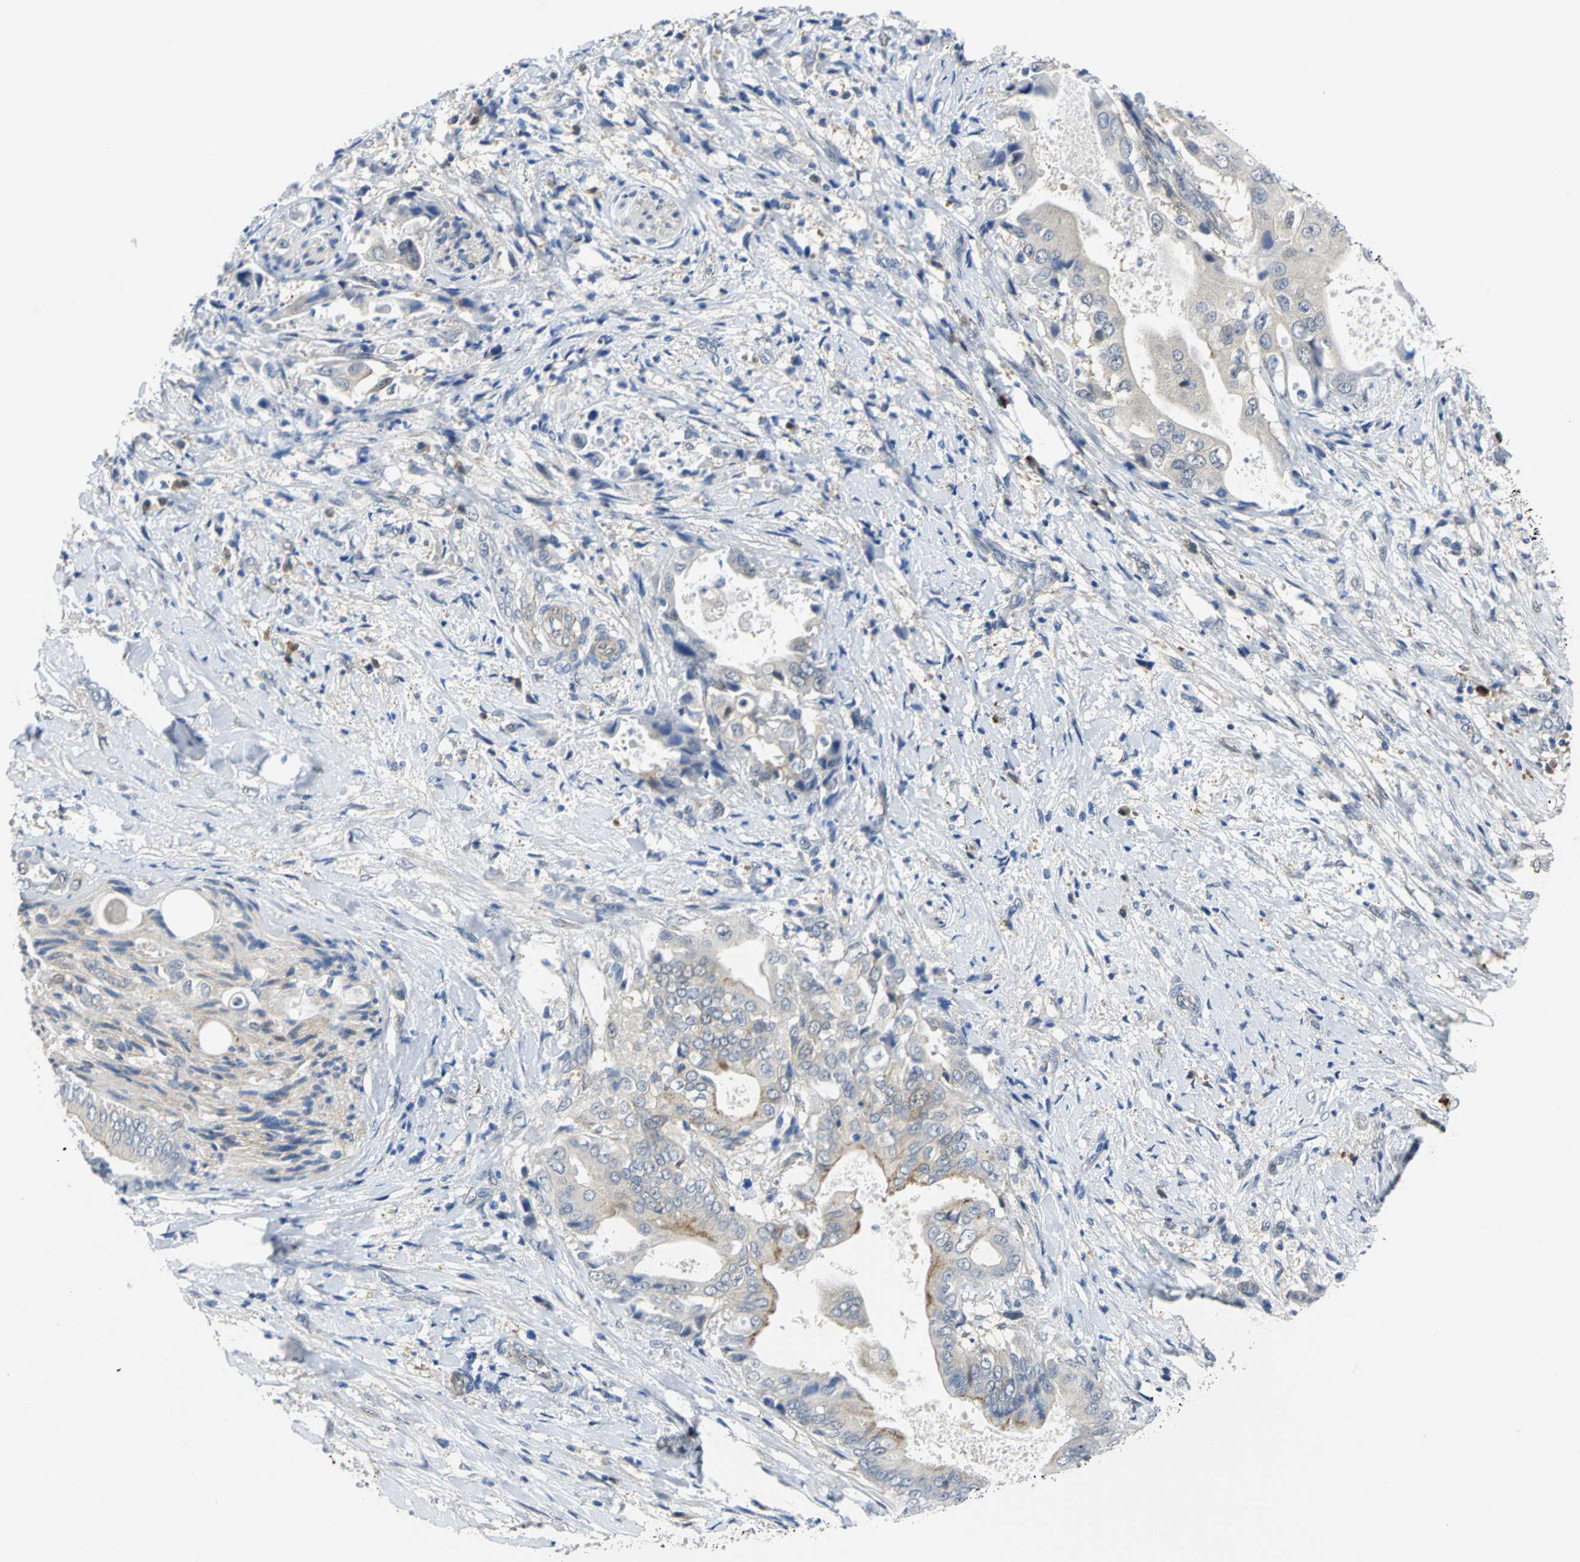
{"staining": {"intensity": "weak", "quantity": "<25%", "location": "cytoplasmic/membranous"}, "tissue": "liver cancer", "cell_type": "Tumor cells", "image_type": "cancer", "snomed": [{"axis": "morphology", "description": "Cholangiocarcinoma"}, {"axis": "topography", "description": "Liver"}], "caption": "High magnification brightfield microscopy of liver cancer (cholangiocarcinoma) stained with DAB (brown) and counterstained with hematoxylin (blue): tumor cells show no significant staining. (Immunohistochemistry (ihc), brightfield microscopy, high magnification).", "gene": "PGM3", "patient": {"sex": "male", "age": 58}}